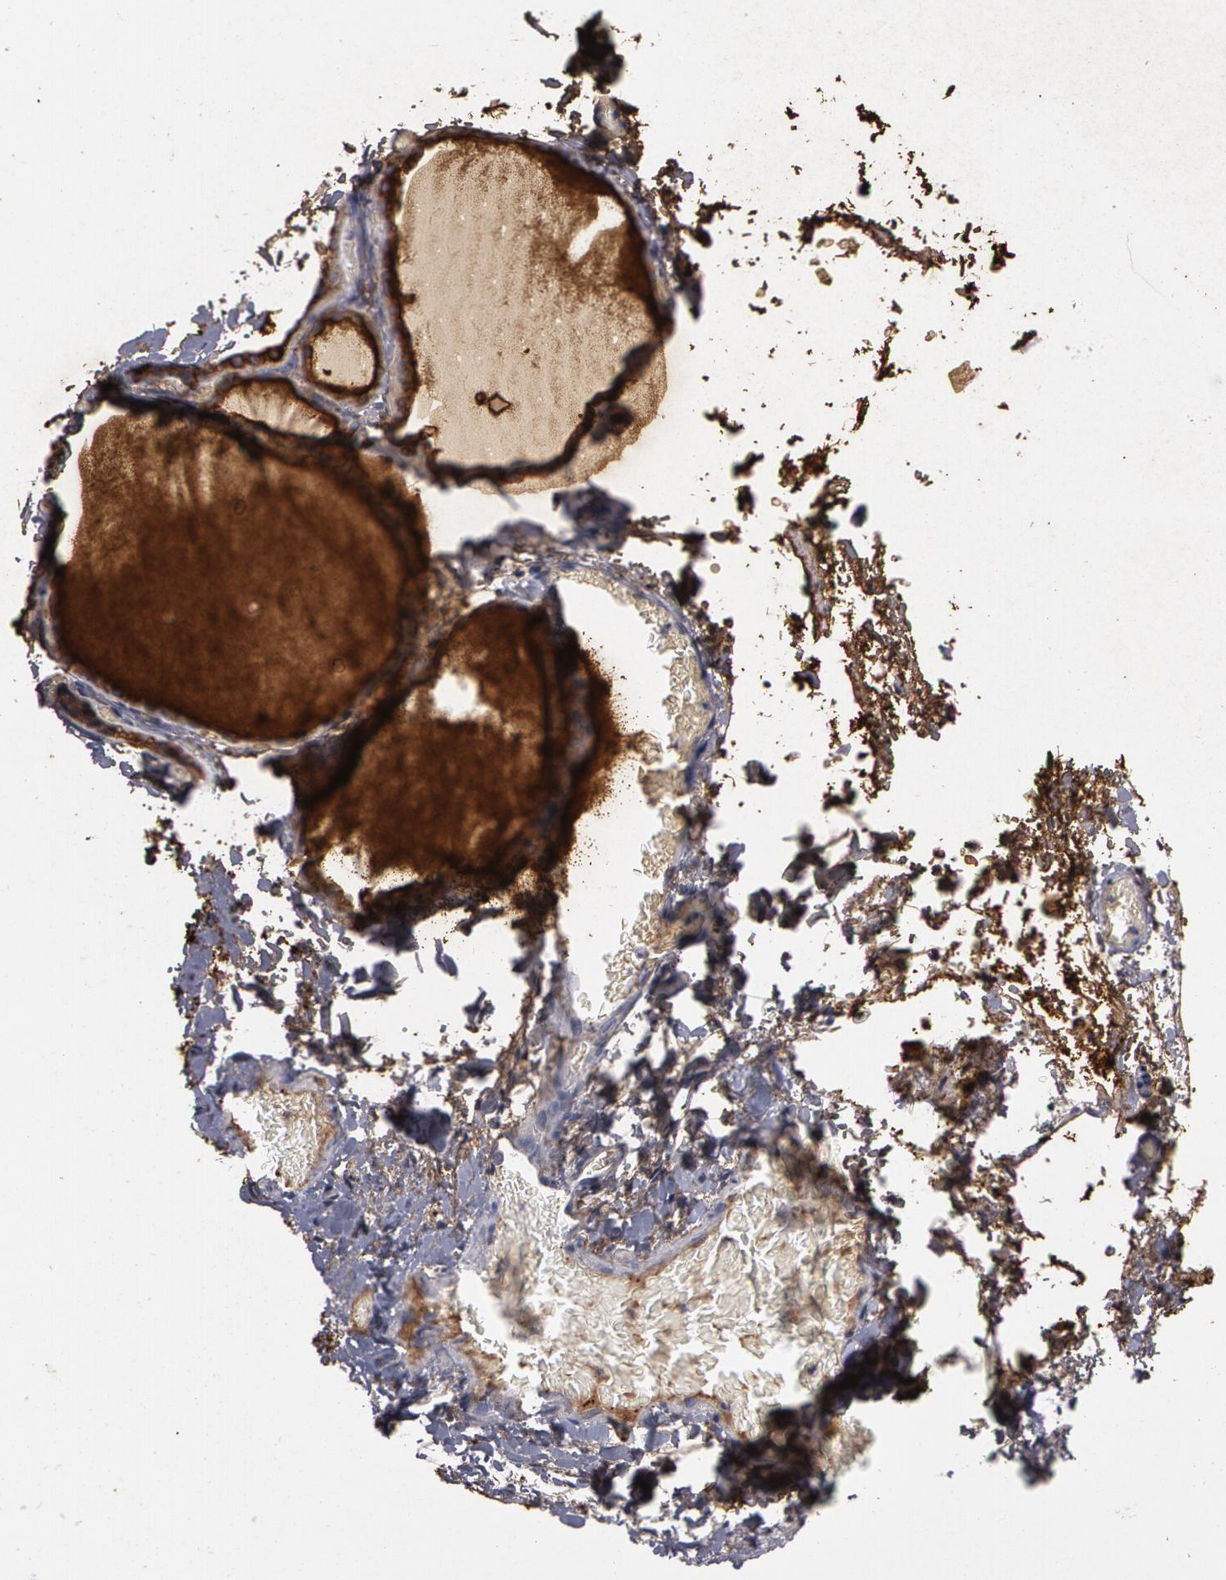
{"staining": {"intensity": "negative", "quantity": "none", "location": "none"}, "tissue": "thyroid gland", "cell_type": "Glandular cells", "image_type": "normal", "snomed": [{"axis": "morphology", "description": "Normal tissue, NOS"}, {"axis": "topography", "description": "Thyroid gland"}], "caption": "Immunohistochemistry histopathology image of normal thyroid gland: human thyroid gland stained with DAB reveals no significant protein positivity in glandular cells. (Brightfield microscopy of DAB (3,3'-diaminobenzidine) IHC at high magnification).", "gene": "NEK9", "patient": {"sex": "male", "age": 76}}